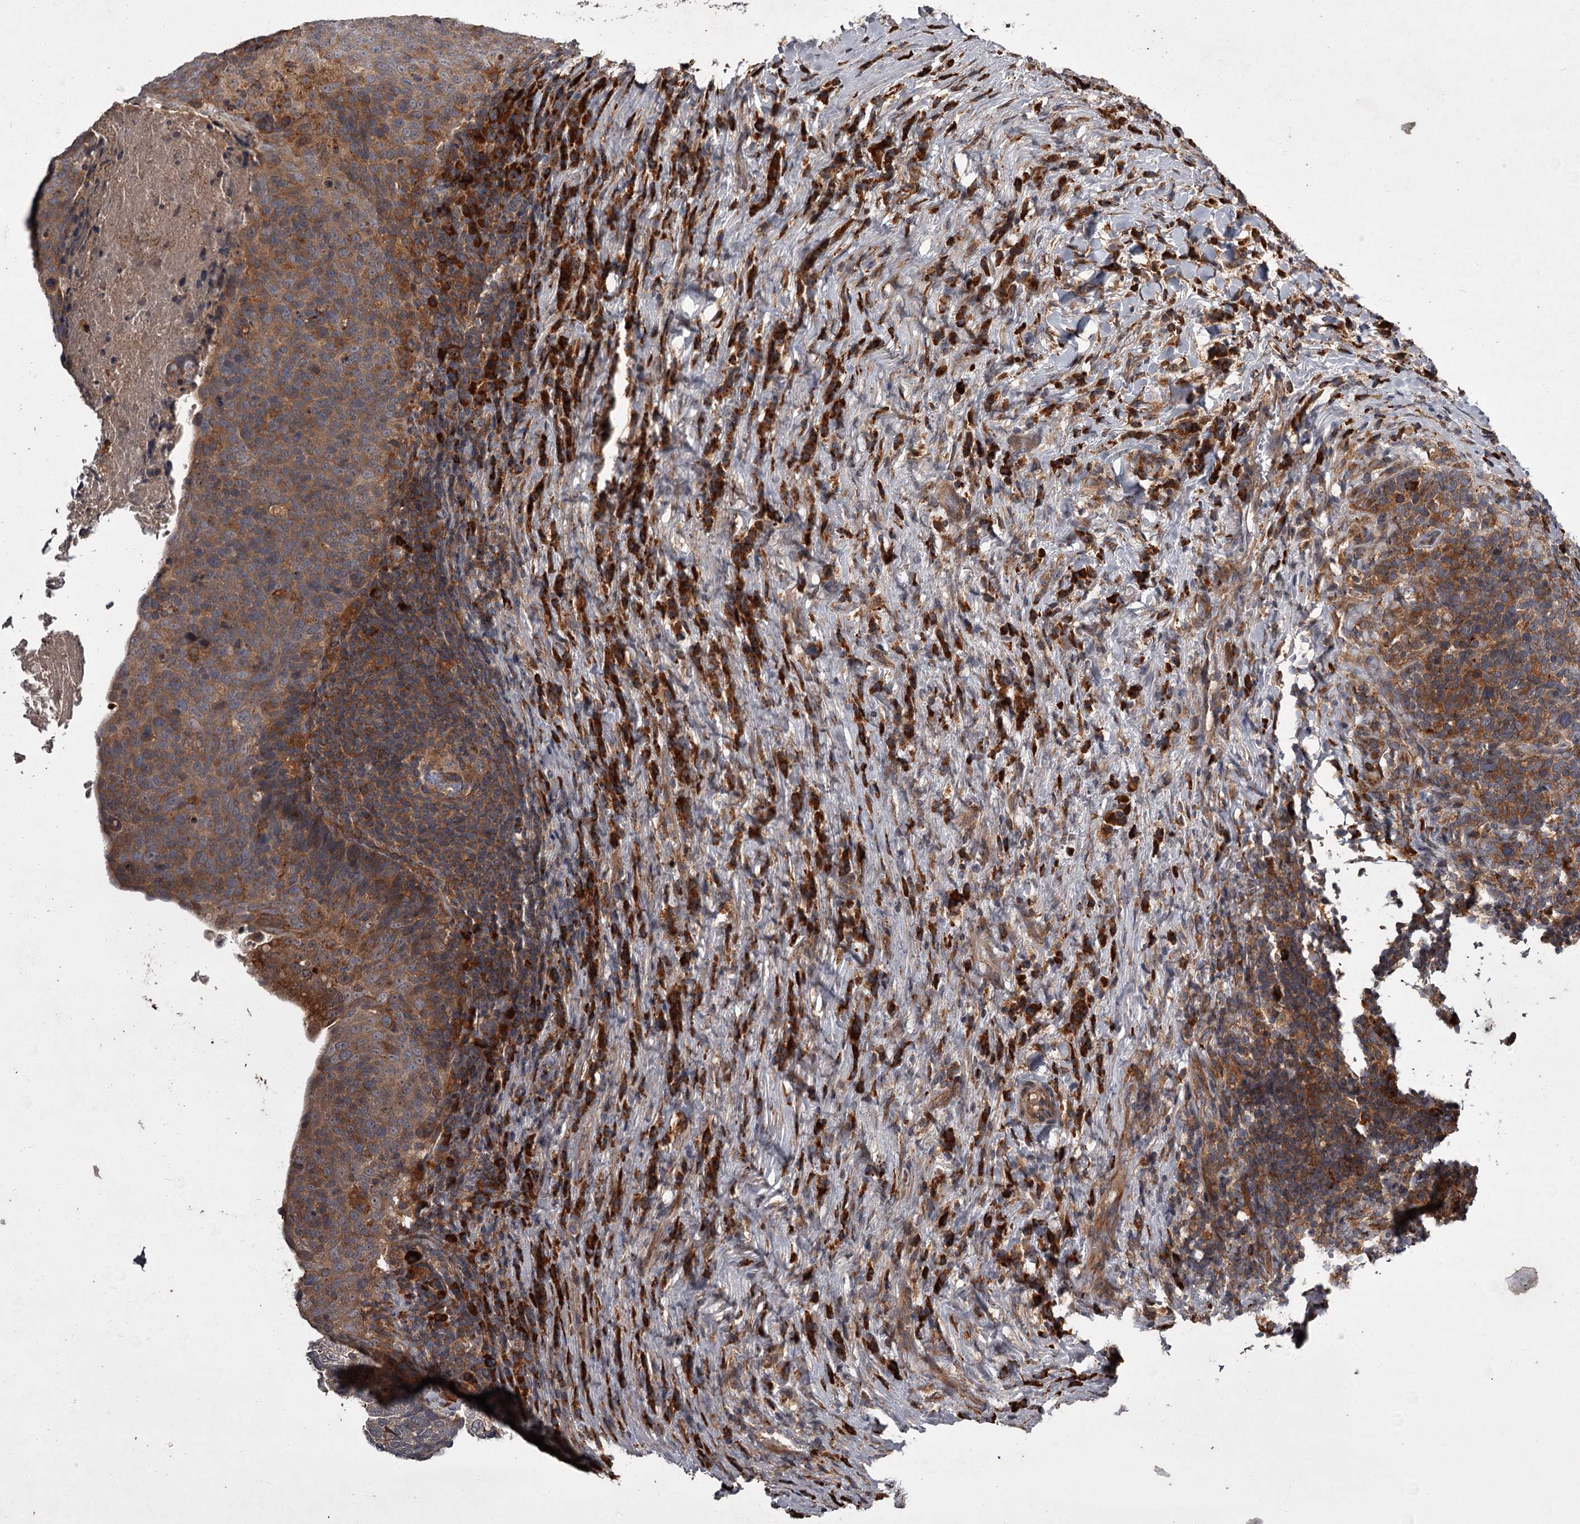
{"staining": {"intensity": "moderate", "quantity": ">75%", "location": "cytoplasmic/membranous"}, "tissue": "head and neck cancer", "cell_type": "Tumor cells", "image_type": "cancer", "snomed": [{"axis": "morphology", "description": "Squamous cell carcinoma, NOS"}, {"axis": "morphology", "description": "Squamous cell carcinoma, metastatic, NOS"}, {"axis": "topography", "description": "Lymph node"}, {"axis": "topography", "description": "Head-Neck"}], "caption": "Immunohistochemical staining of human head and neck squamous cell carcinoma displays moderate cytoplasmic/membranous protein staining in about >75% of tumor cells.", "gene": "UNC93B1", "patient": {"sex": "male", "age": 62}}